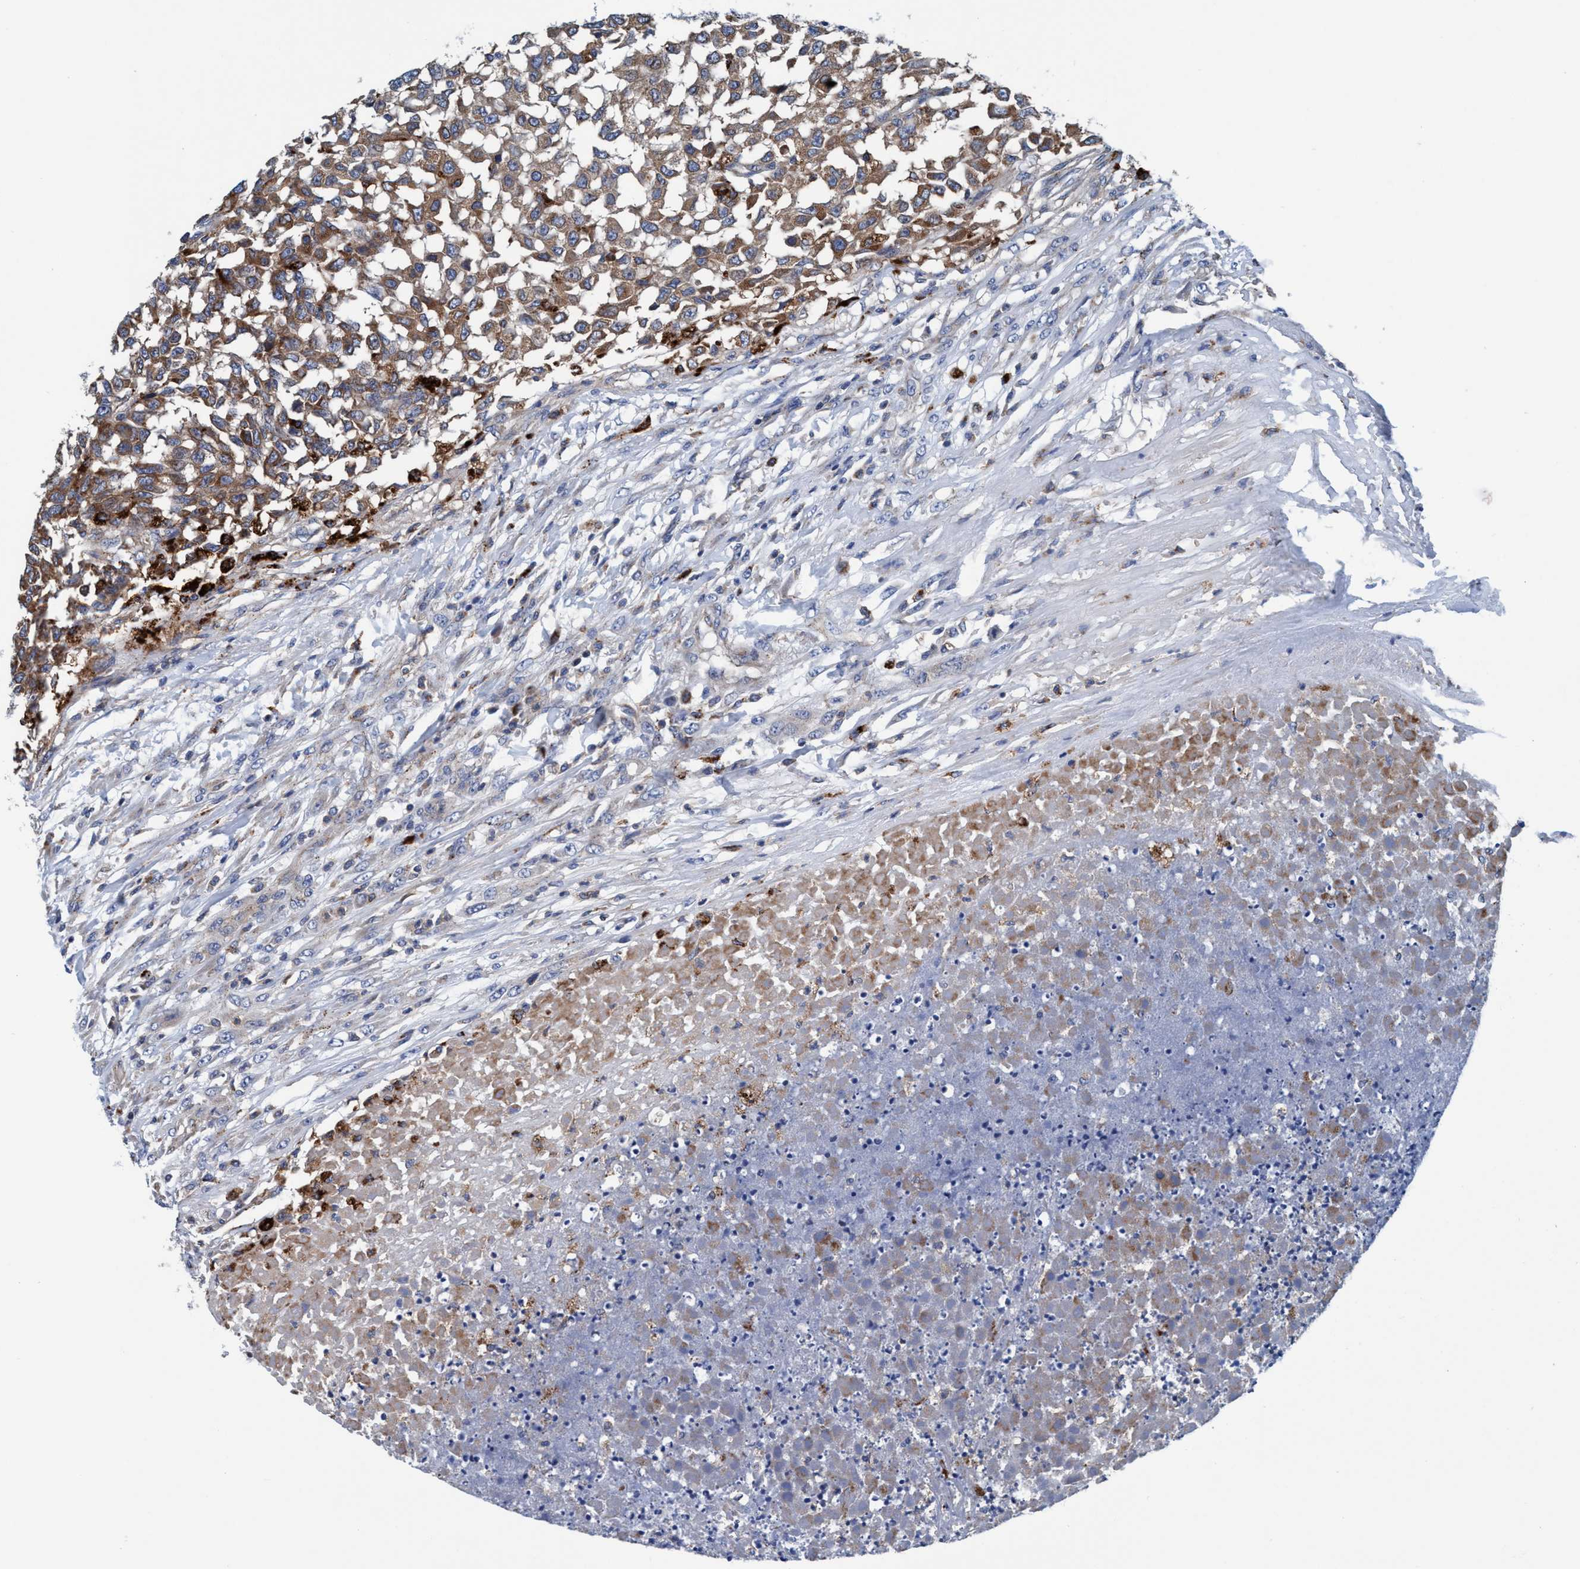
{"staining": {"intensity": "moderate", "quantity": ">75%", "location": "cytoplasmic/membranous"}, "tissue": "testis cancer", "cell_type": "Tumor cells", "image_type": "cancer", "snomed": [{"axis": "morphology", "description": "Seminoma, NOS"}, {"axis": "topography", "description": "Testis"}], "caption": "There is medium levels of moderate cytoplasmic/membranous positivity in tumor cells of testis seminoma, as demonstrated by immunohistochemical staining (brown color).", "gene": "ENDOG", "patient": {"sex": "male", "age": 59}}